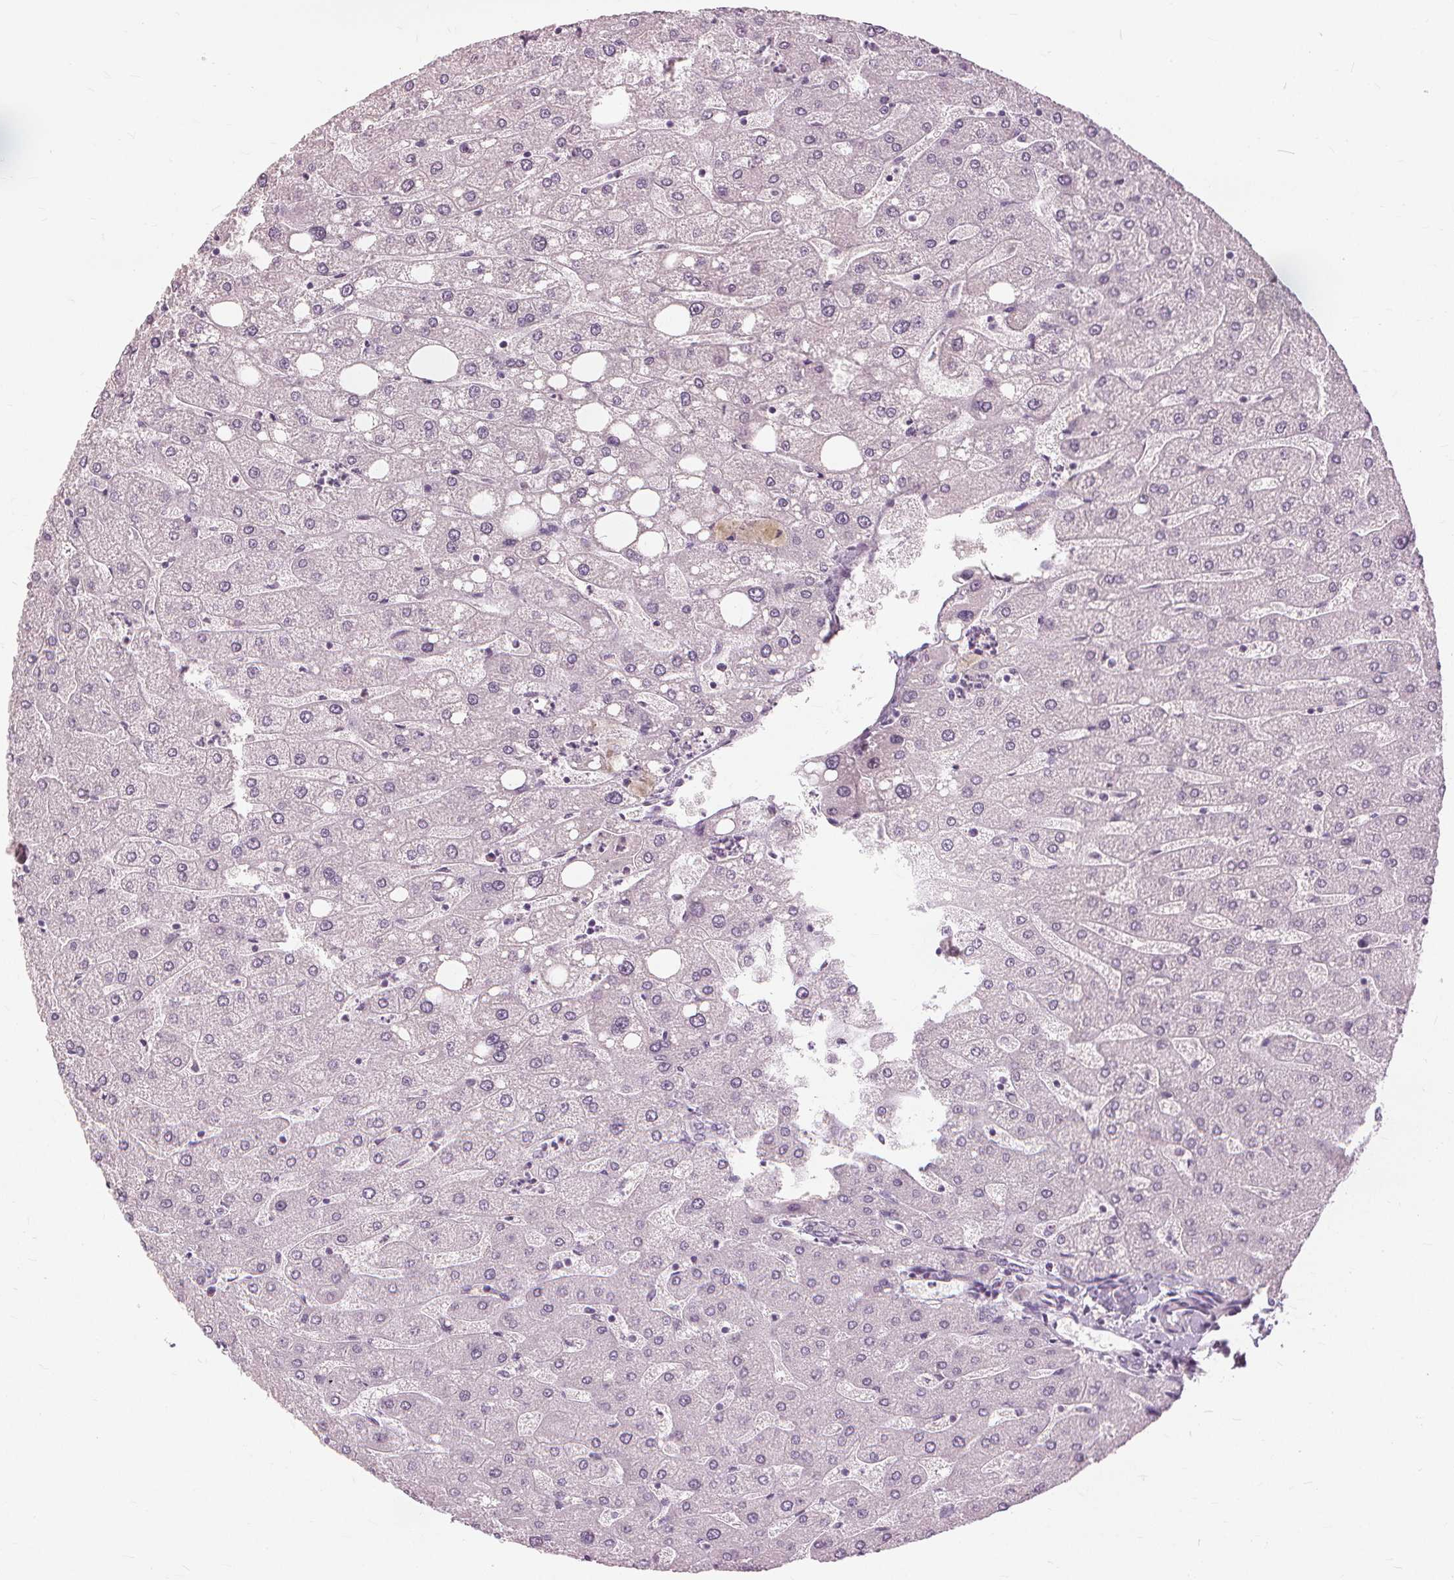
{"staining": {"intensity": "negative", "quantity": "none", "location": "none"}, "tissue": "liver", "cell_type": "Cholangiocytes", "image_type": "normal", "snomed": [{"axis": "morphology", "description": "Normal tissue, NOS"}, {"axis": "topography", "description": "Liver"}], "caption": "This is a photomicrograph of immunohistochemistry staining of normal liver, which shows no staining in cholangiocytes. (DAB immunohistochemistry (IHC) visualized using brightfield microscopy, high magnification).", "gene": "SFTPD", "patient": {"sex": "male", "age": 67}}